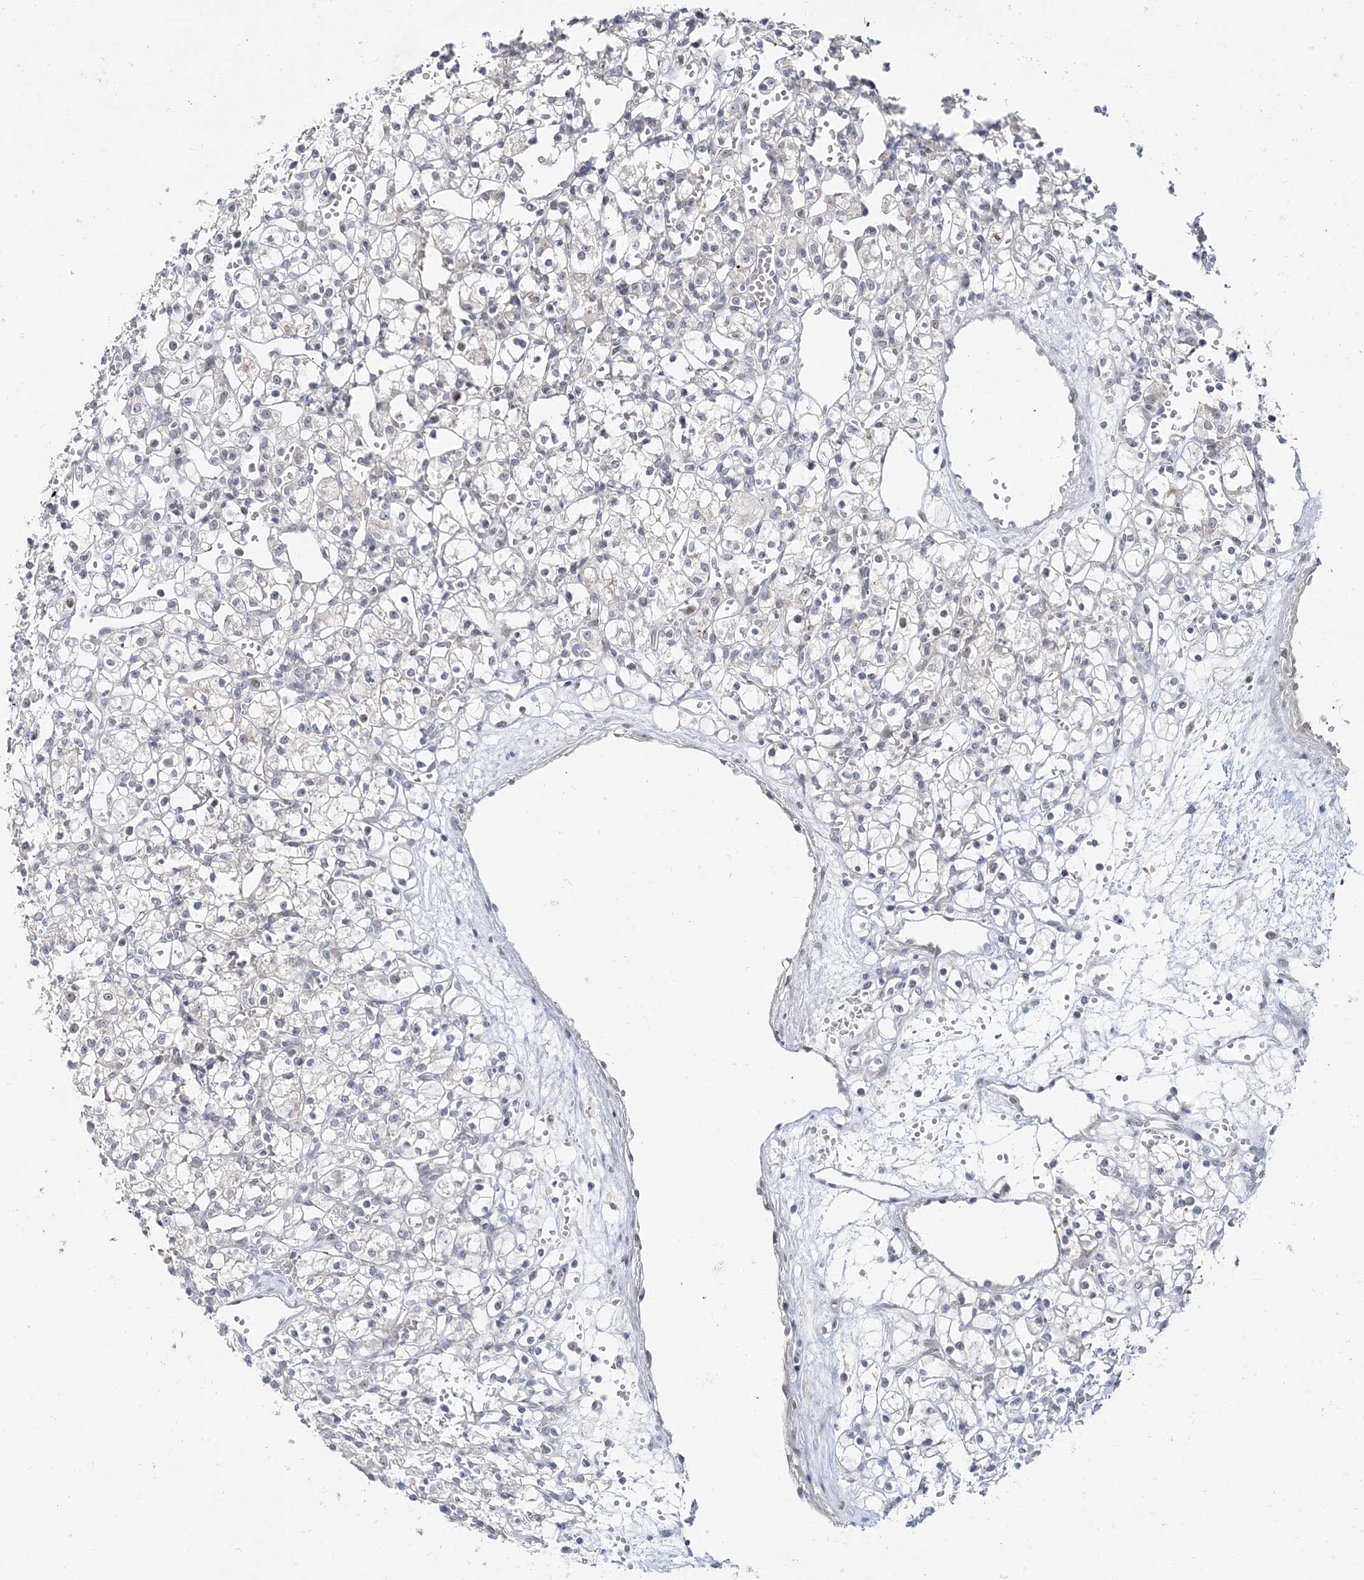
{"staining": {"intensity": "negative", "quantity": "none", "location": "none"}, "tissue": "renal cancer", "cell_type": "Tumor cells", "image_type": "cancer", "snomed": [{"axis": "morphology", "description": "Adenocarcinoma, NOS"}, {"axis": "topography", "description": "Kidney"}], "caption": "Renal adenocarcinoma was stained to show a protein in brown. There is no significant expression in tumor cells.", "gene": "LEXM", "patient": {"sex": "female", "age": 59}}